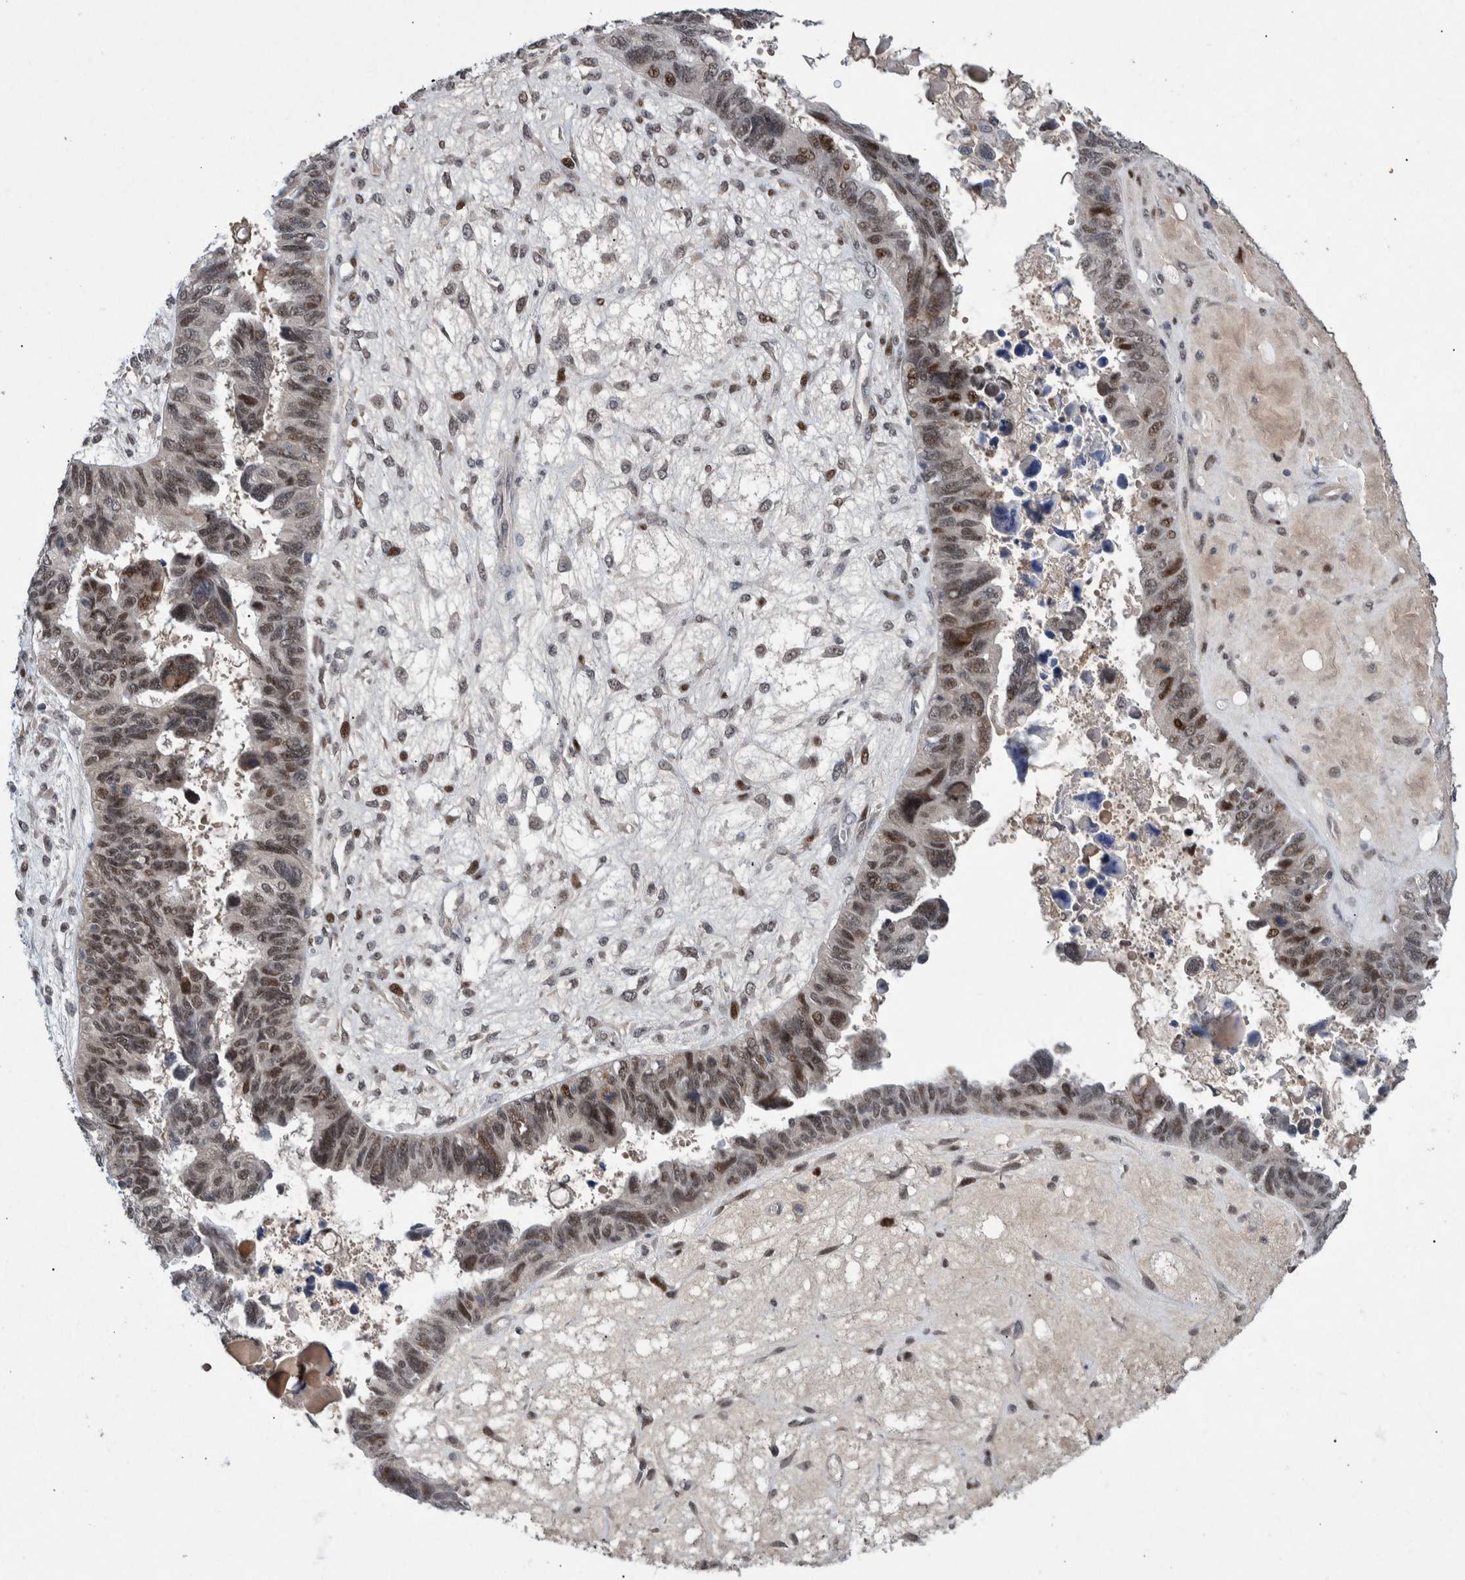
{"staining": {"intensity": "moderate", "quantity": ">75%", "location": "nuclear"}, "tissue": "ovarian cancer", "cell_type": "Tumor cells", "image_type": "cancer", "snomed": [{"axis": "morphology", "description": "Cystadenocarcinoma, serous, NOS"}, {"axis": "topography", "description": "Ovary"}], "caption": "DAB immunohistochemical staining of ovarian cancer reveals moderate nuclear protein expression in approximately >75% of tumor cells.", "gene": "ESRP1", "patient": {"sex": "female", "age": 79}}